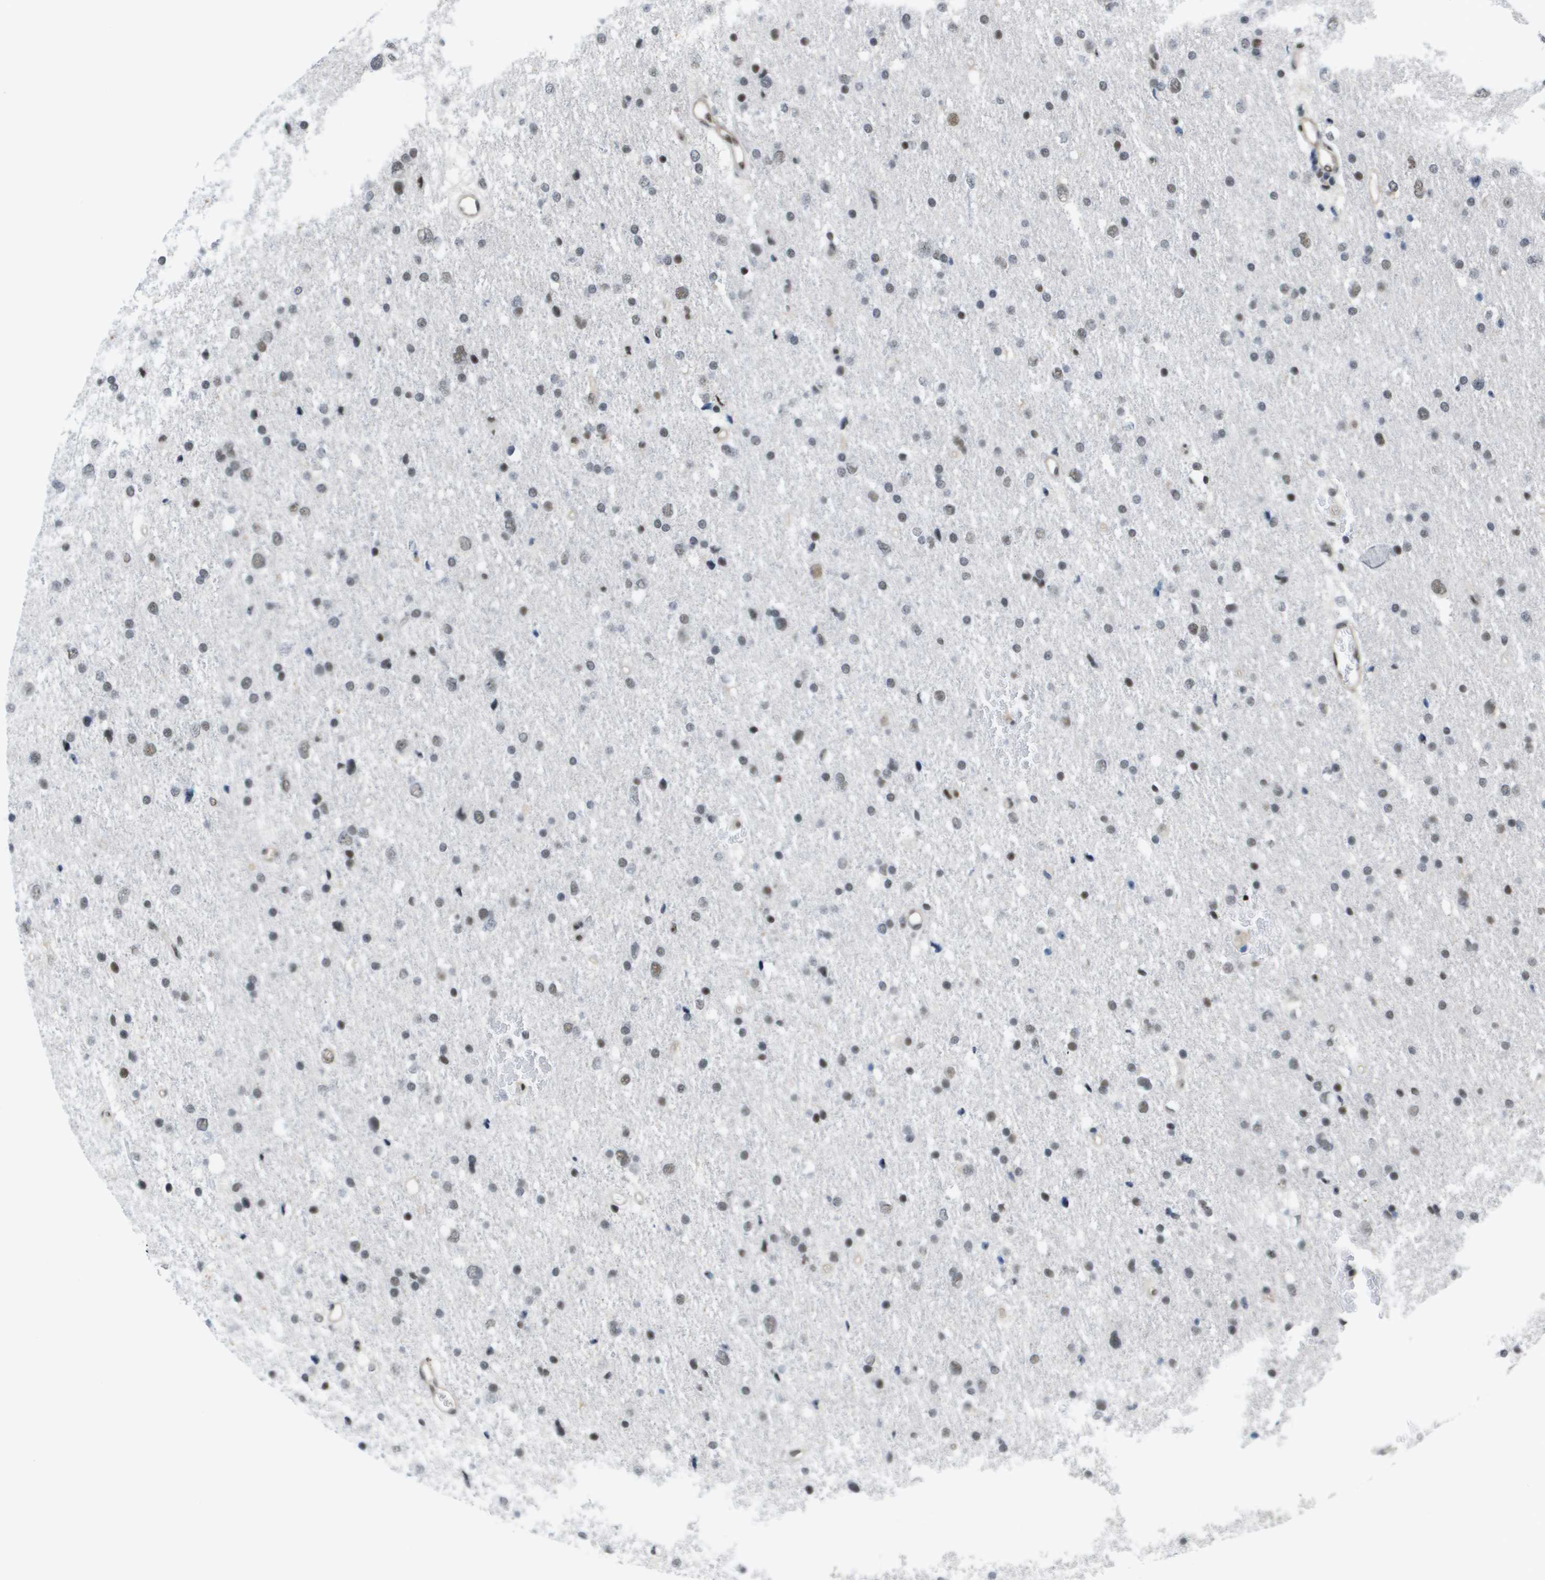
{"staining": {"intensity": "weak", "quantity": "25%-75%", "location": "nuclear"}, "tissue": "glioma", "cell_type": "Tumor cells", "image_type": "cancer", "snomed": [{"axis": "morphology", "description": "Glioma, malignant, Low grade"}, {"axis": "topography", "description": "Brain"}], "caption": "Protein analysis of low-grade glioma (malignant) tissue exhibits weak nuclear staining in about 25%-75% of tumor cells.", "gene": "ISY1", "patient": {"sex": "female", "age": 37}}